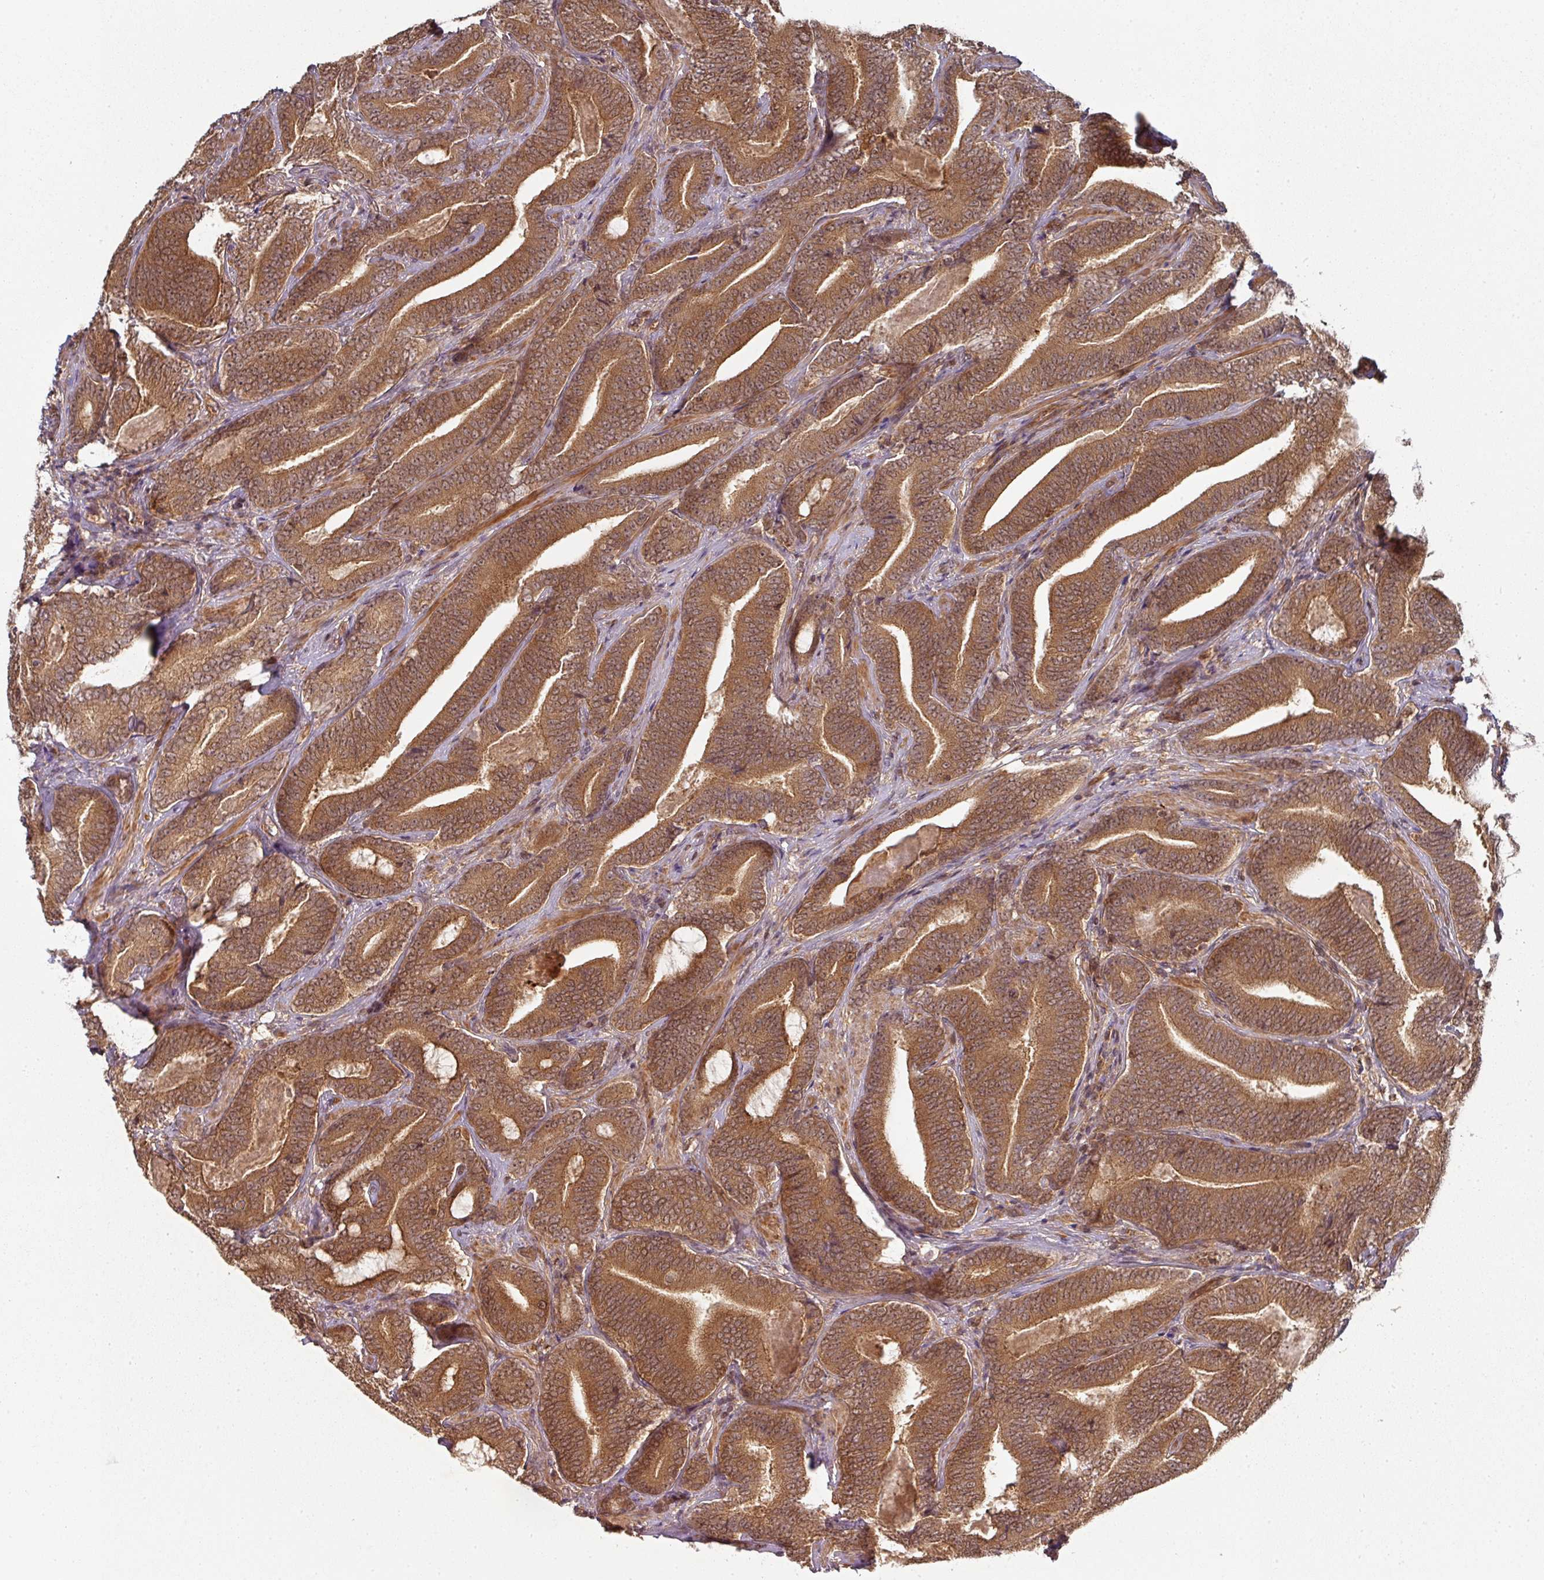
{"staining": {"intensity": "strong", "quantity": ">75%", "location": "cytoplasmic/membranous"}, "tissue": "prostate cancer", "cell_type": "Tumor cells", "image_type": "cancer", "snomed": [{"axis": "morphology", "description": "Adenocarcinoma, Low grade"}, {"axis": "topography", "description": "Prostate and seminal vesicle, NOS"}], "caption": "A high-resolution photomicrograph shows immunohistochemistry (IHC) staining of prostate adenocarcinoma (low-grade), which reveals strong cytoplasmic/membranous expression in approximately >75% of tumor cells.", "gene": "EIF4EBP2", "patient": {"sex": "male", "age": 61}}